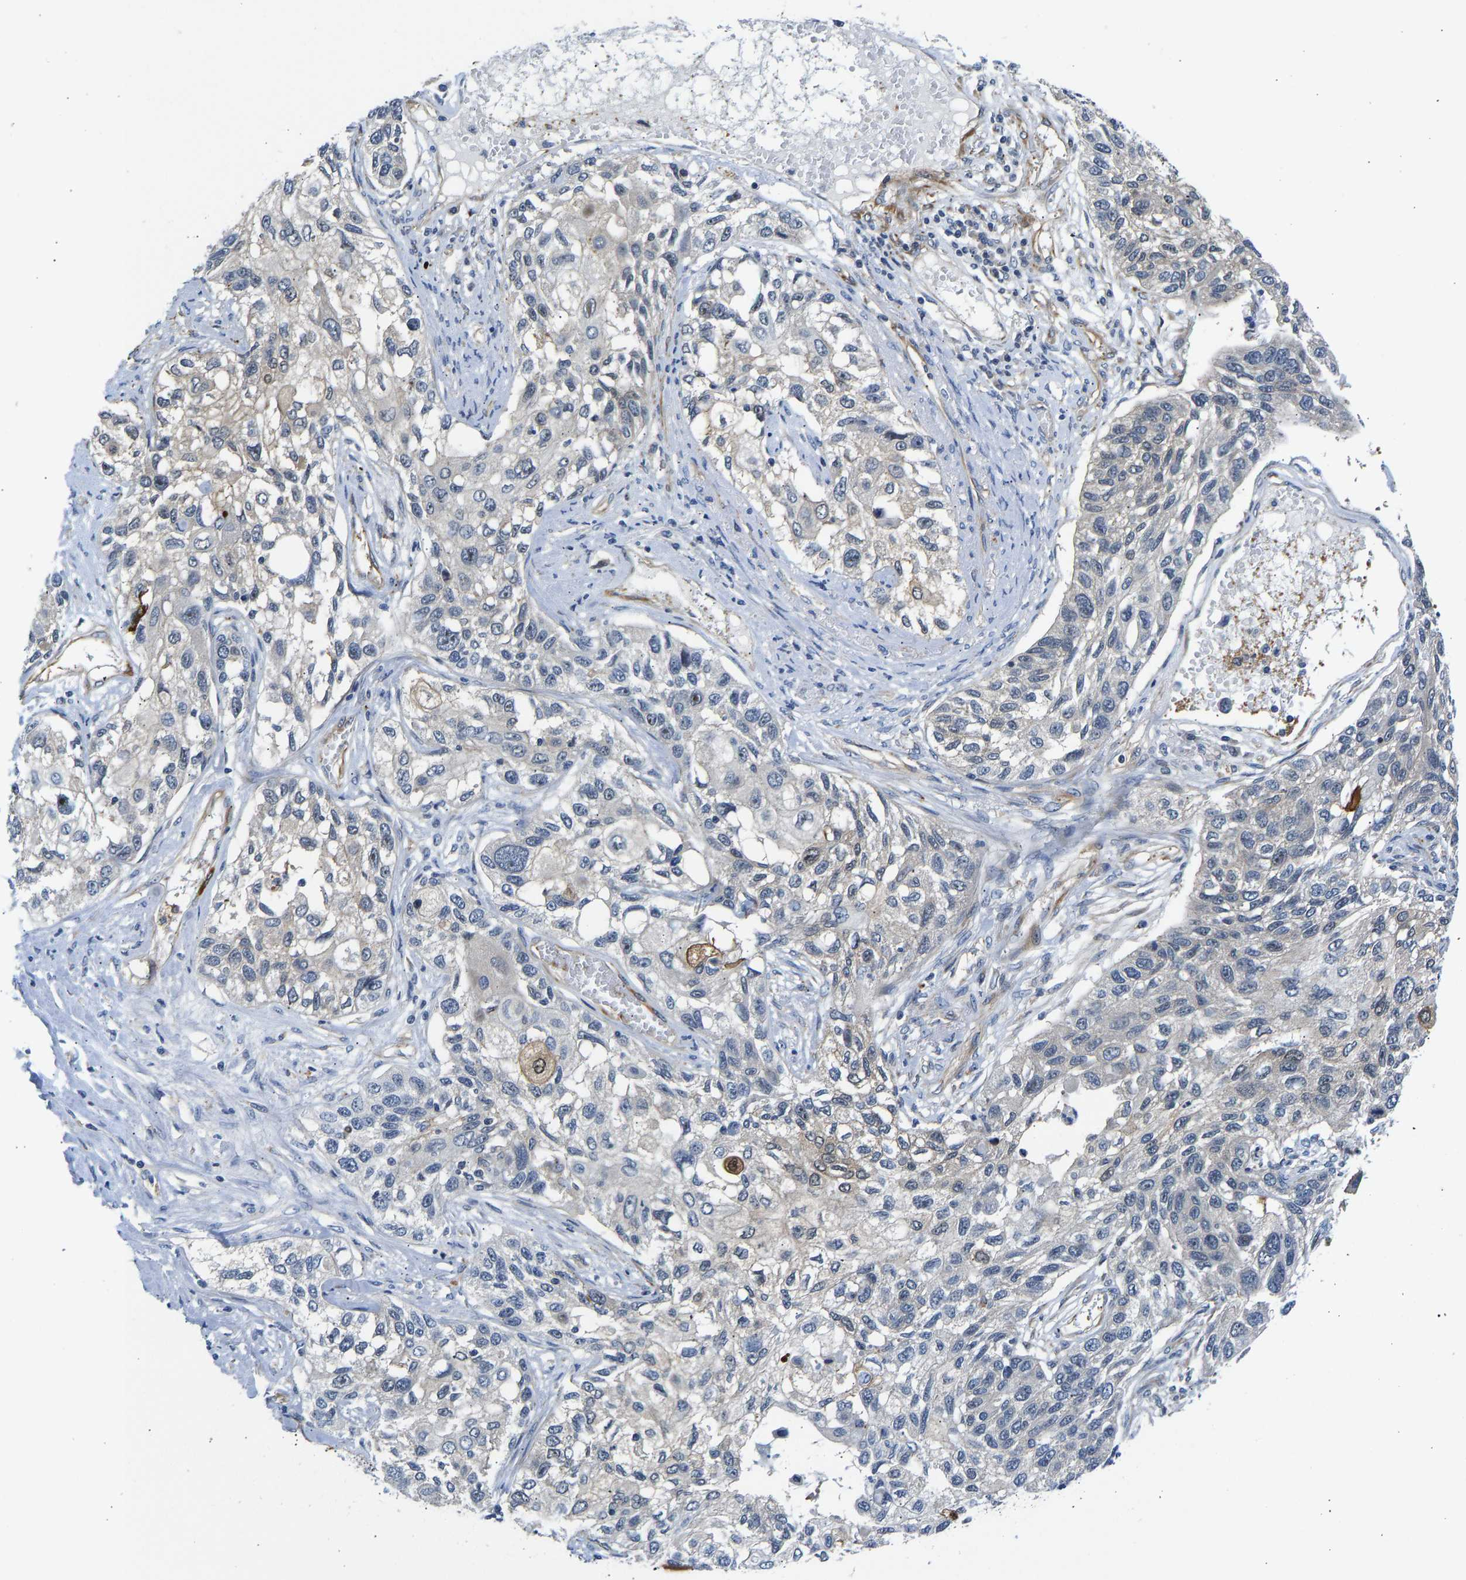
{"staining": {"intensity": "moderate", "quantity": "<25%", "location": "nuclear"}, "tissue": "lung cancer", "cell_type": "Tumor cells", "image_type": "cancer", "snomed": [{"axis": "morphology", "description": "Squamous cell carcinoma, NOS"}, {"axis": "topography", "description": "Lung"}], "caption": "This photomicrograph reveals immunohistochemistry staining of human squamous cell carcinoma (lung), with low moderate nuclear staining in approximately <25% of tumor cells.", "gene": "RESF1", "patient": {"sex": "male", "age": 71}}